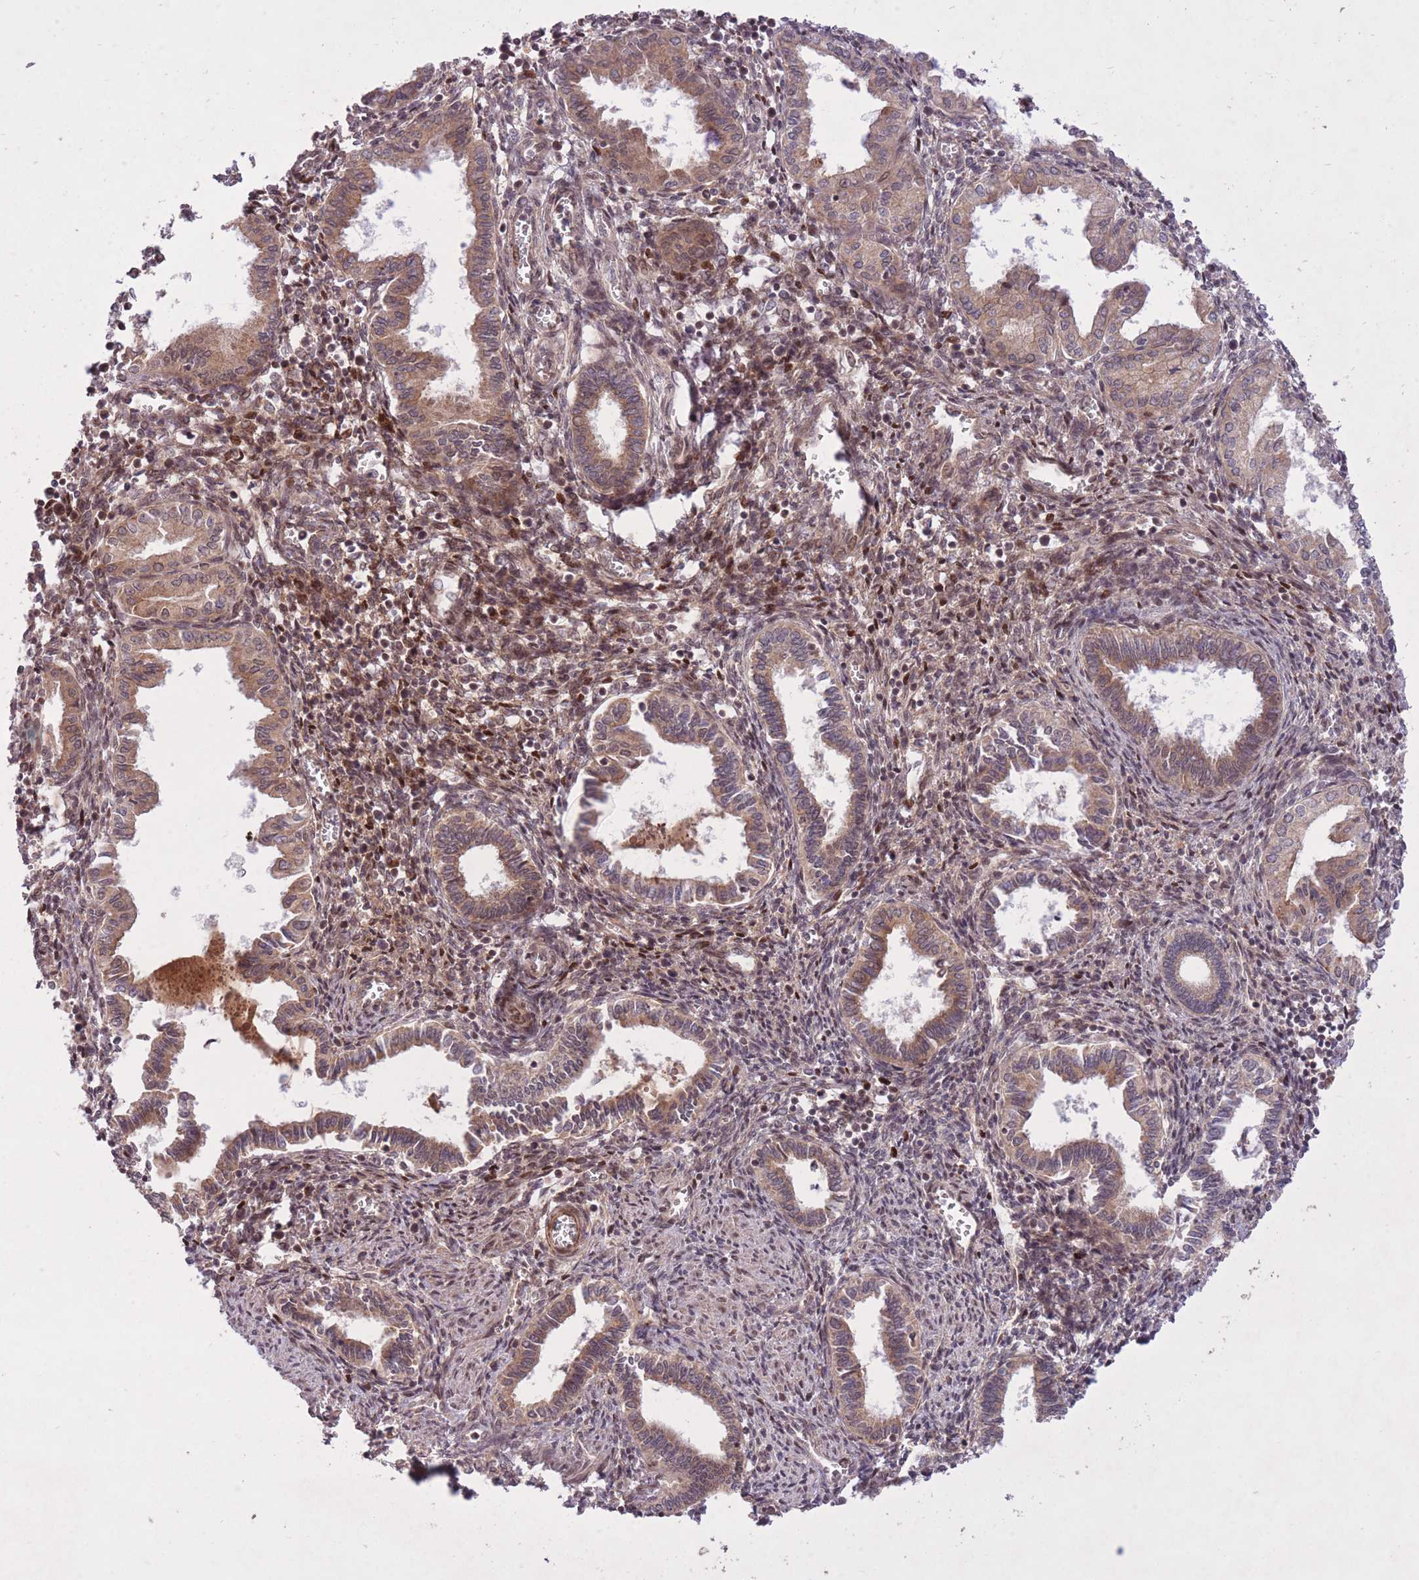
{"staining": {"intensity": "moderate", "quantity": "25%-75%", "location": "cytoplasmic/membranous,nuclear"}, "tissue": "endometrium", "cell_type": "Cells in endometrial stroma", "image_type": "normal", "snomed": [{"axis": "morphology", "description": "Normal tissue, NOS"}, {"axis": "topography", "description": "Endometrium"}], "caption": "Protein analysis of unremarkable endometrium reveals moderate cytoplasmic/membranous,nuclear positivity in about 25%-75% of cells in endometrial stroma. The protein of interest is shown in brown color, while the nuclei are stained blue.", "gene": "ZNF391", "patient": {"sex": "female", "age": 37}}